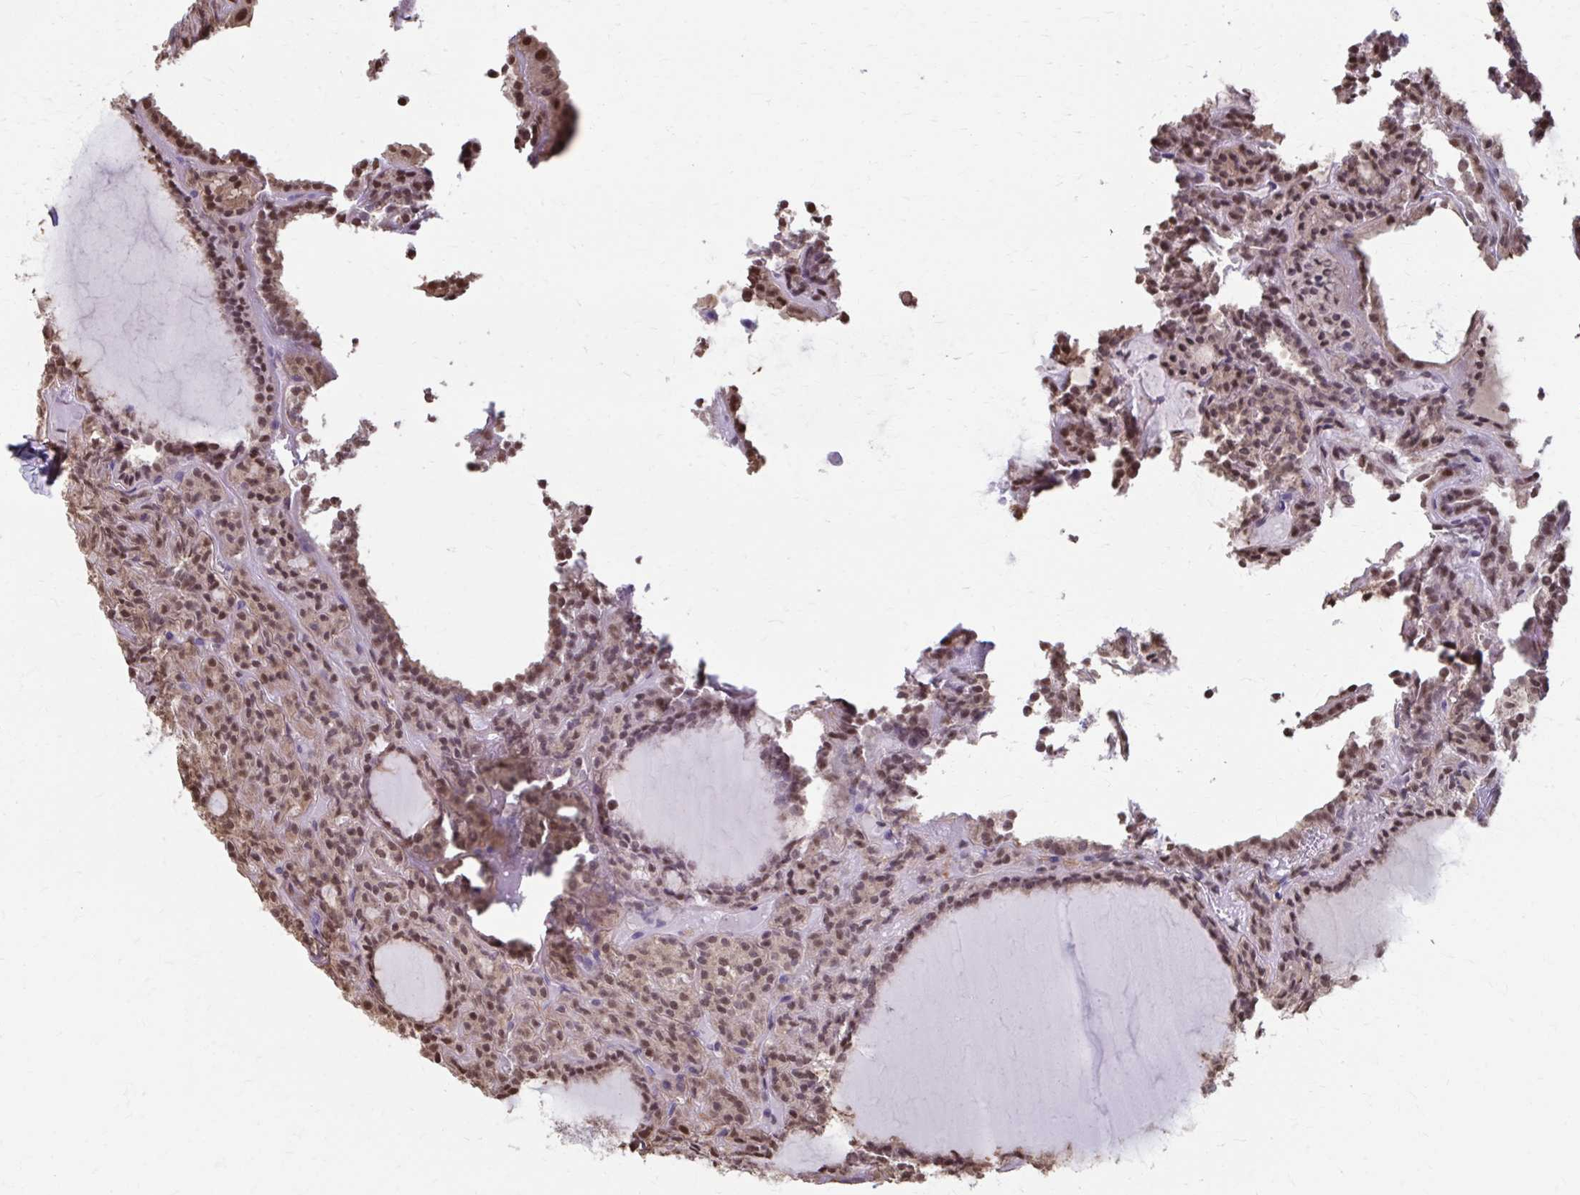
{"staining": {"intensity": "moderate", "quantity": ">75%", "location": "nuclear"}, "tissue": "thyroid cancer", "cell_type": "Tumor cells", "image_type": "cancer", "snomed": [{"axis": "morphology", "description": "Follicular adenoma carcinoma, NOS"}, {"axis": "topography", "description": "Thyroid gland"}], "caption": "Immunohistochemical staining of thyroid cancer reveals medium levels of moderate nuclear protein positivity in approximately >75% of tumor cells.", "gene": "ING4", "patient": {"sex": "female", "age": 63}}